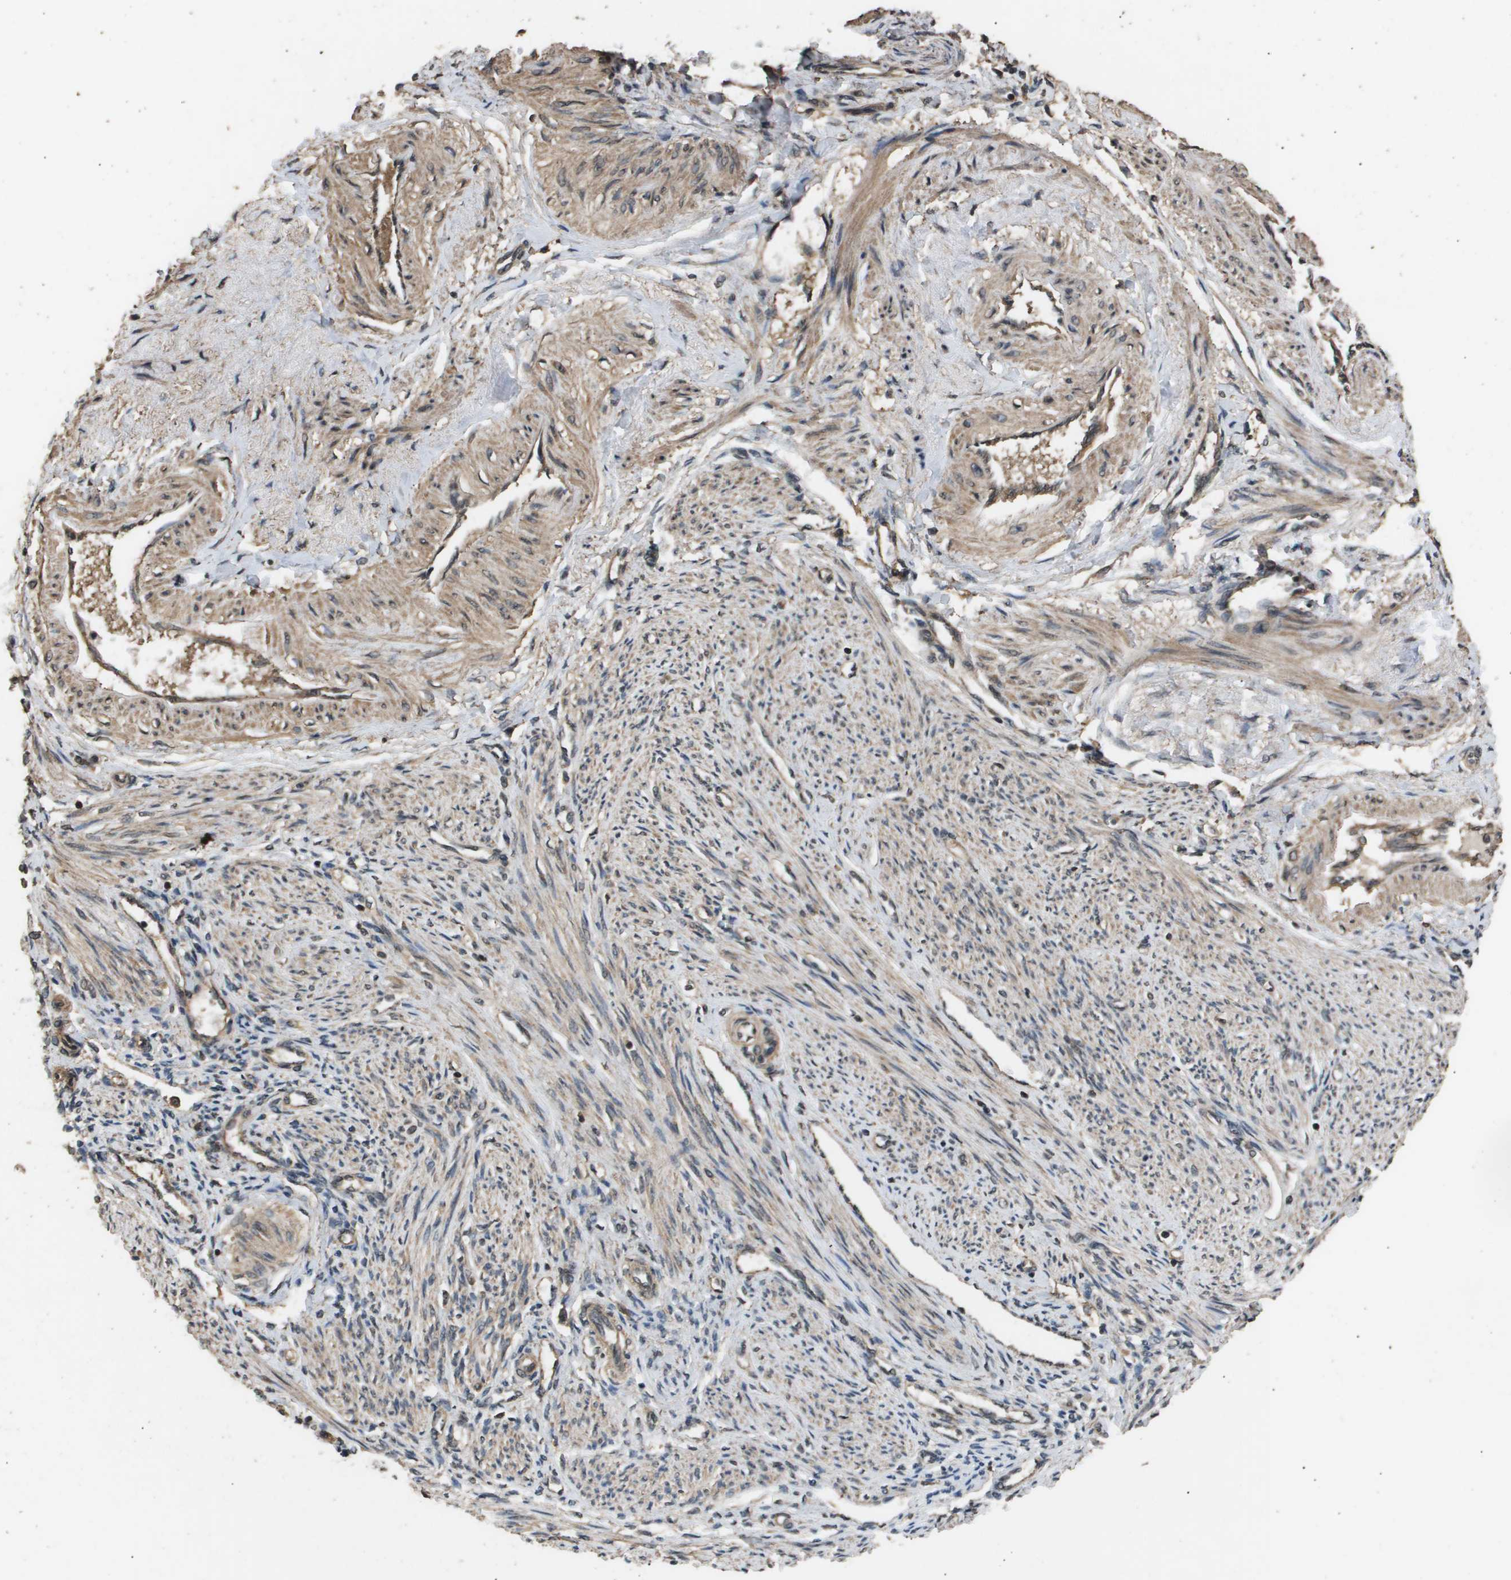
{"staining": {"intensity": "weak", "quantity": ">75%", "location": "cytoplasmic/membranous,nuclear"}, "tissue": "endometrium", "cell_type": "Cells in endometrial stroma", "image_type": "normal", "snomed": [{"axis": "morphology", "description": "Normal tissue, NOS"}, {"axis": "topography", "description": "Endometrium"}], "caption": "IHC (DAB (3,3'-diaminobenzidine)) staining of benign human endometrium demonstrates weak cytoplasmic/membranous,nuclear protein positivity in about >75% of cells in endometrial stroma.", "gene": "ING1", "patient": {"sex": "female", "age": 42}}